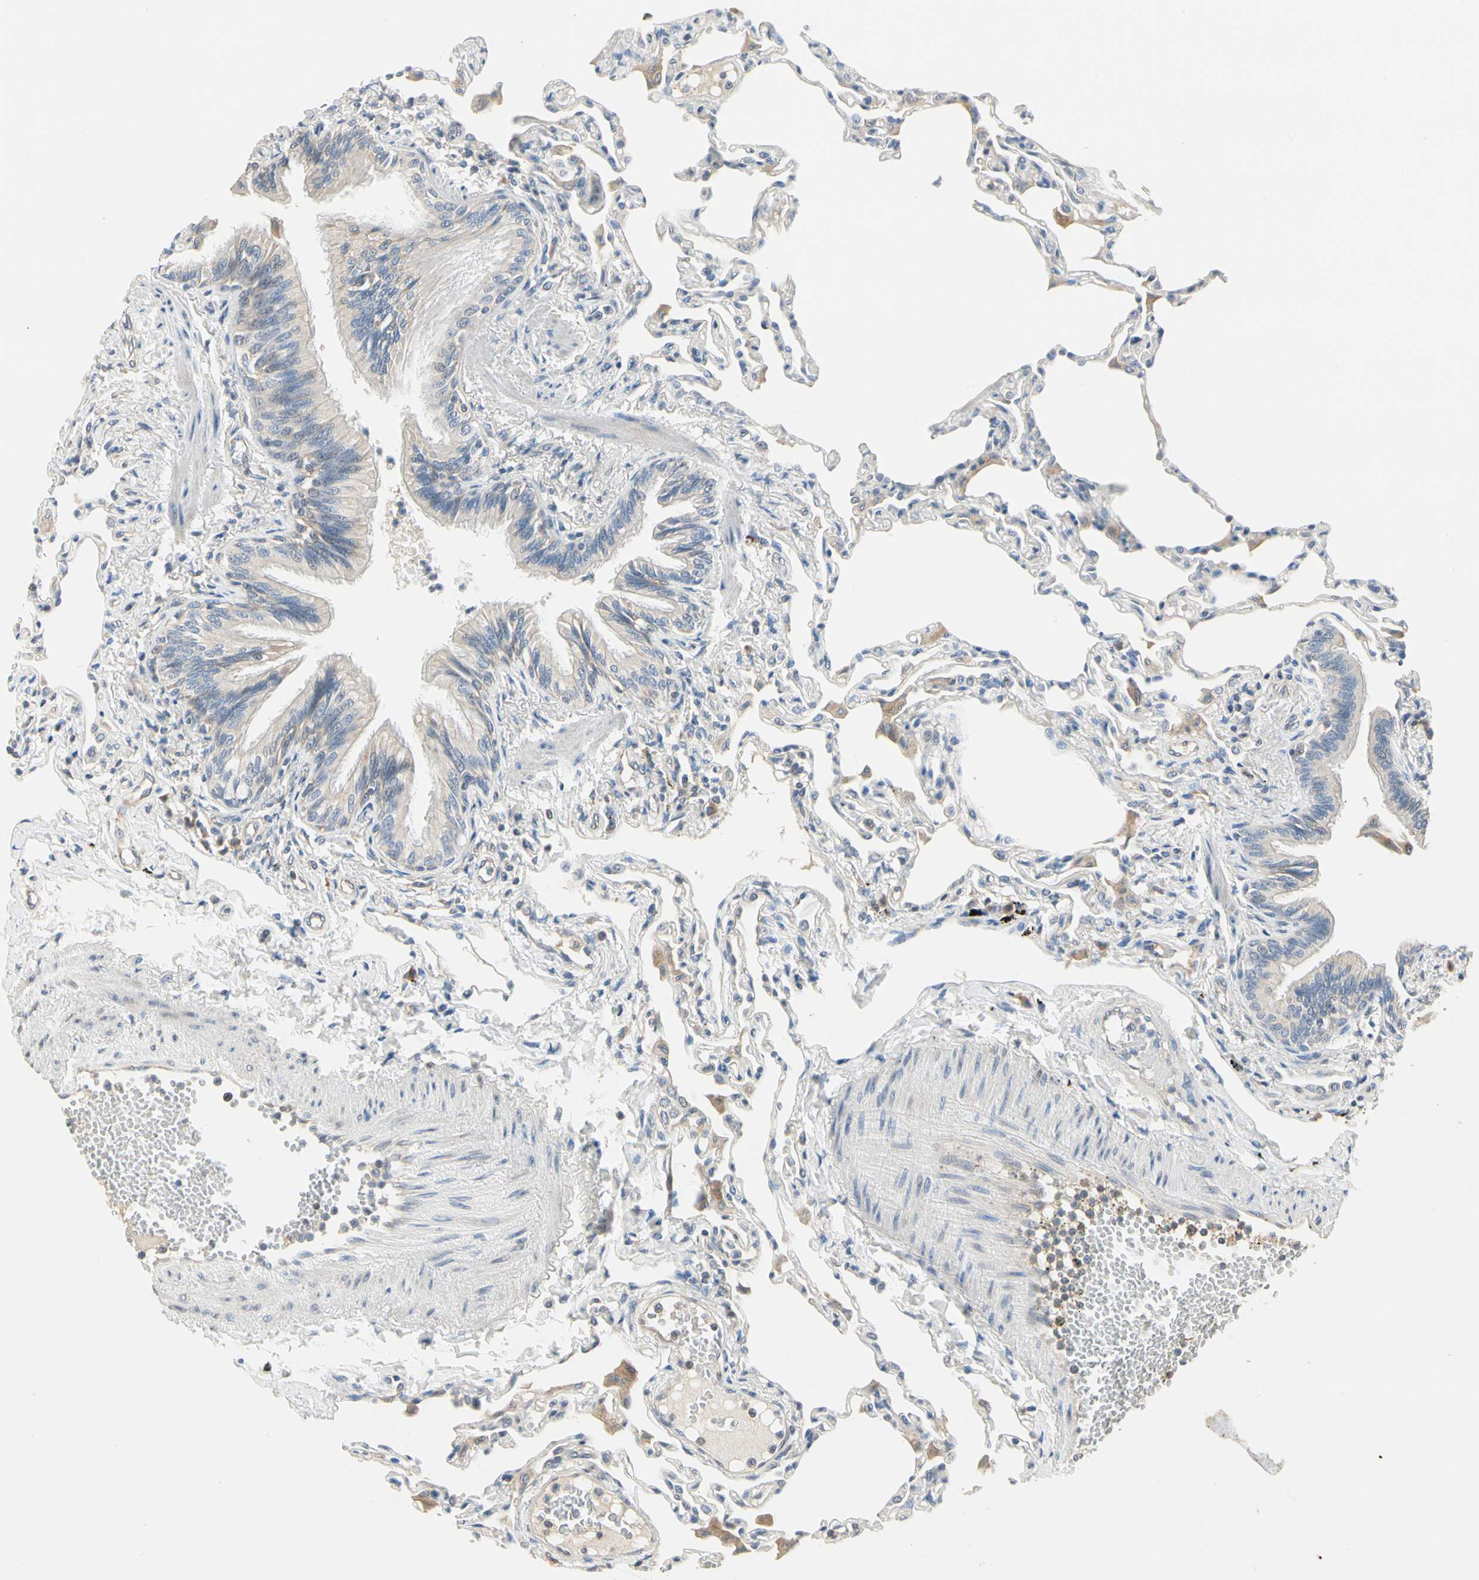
{"staining": {"intensity": "negative", "quantity": "none", "location": "none"}, "tissue": "lung", "cell_type": "Alveolar cells", "image_type": "normal", "snomed": [{"axis": "morphology", "description": "Normal tissue, NOS"}, {"axis": "topography", "description": "Lung"}], "caption": "Protein analysis of normal lung displays no significant positivity in alveolar cells.", "gene": "GPR153", "patient": {"sex": "female", "age": 49}}